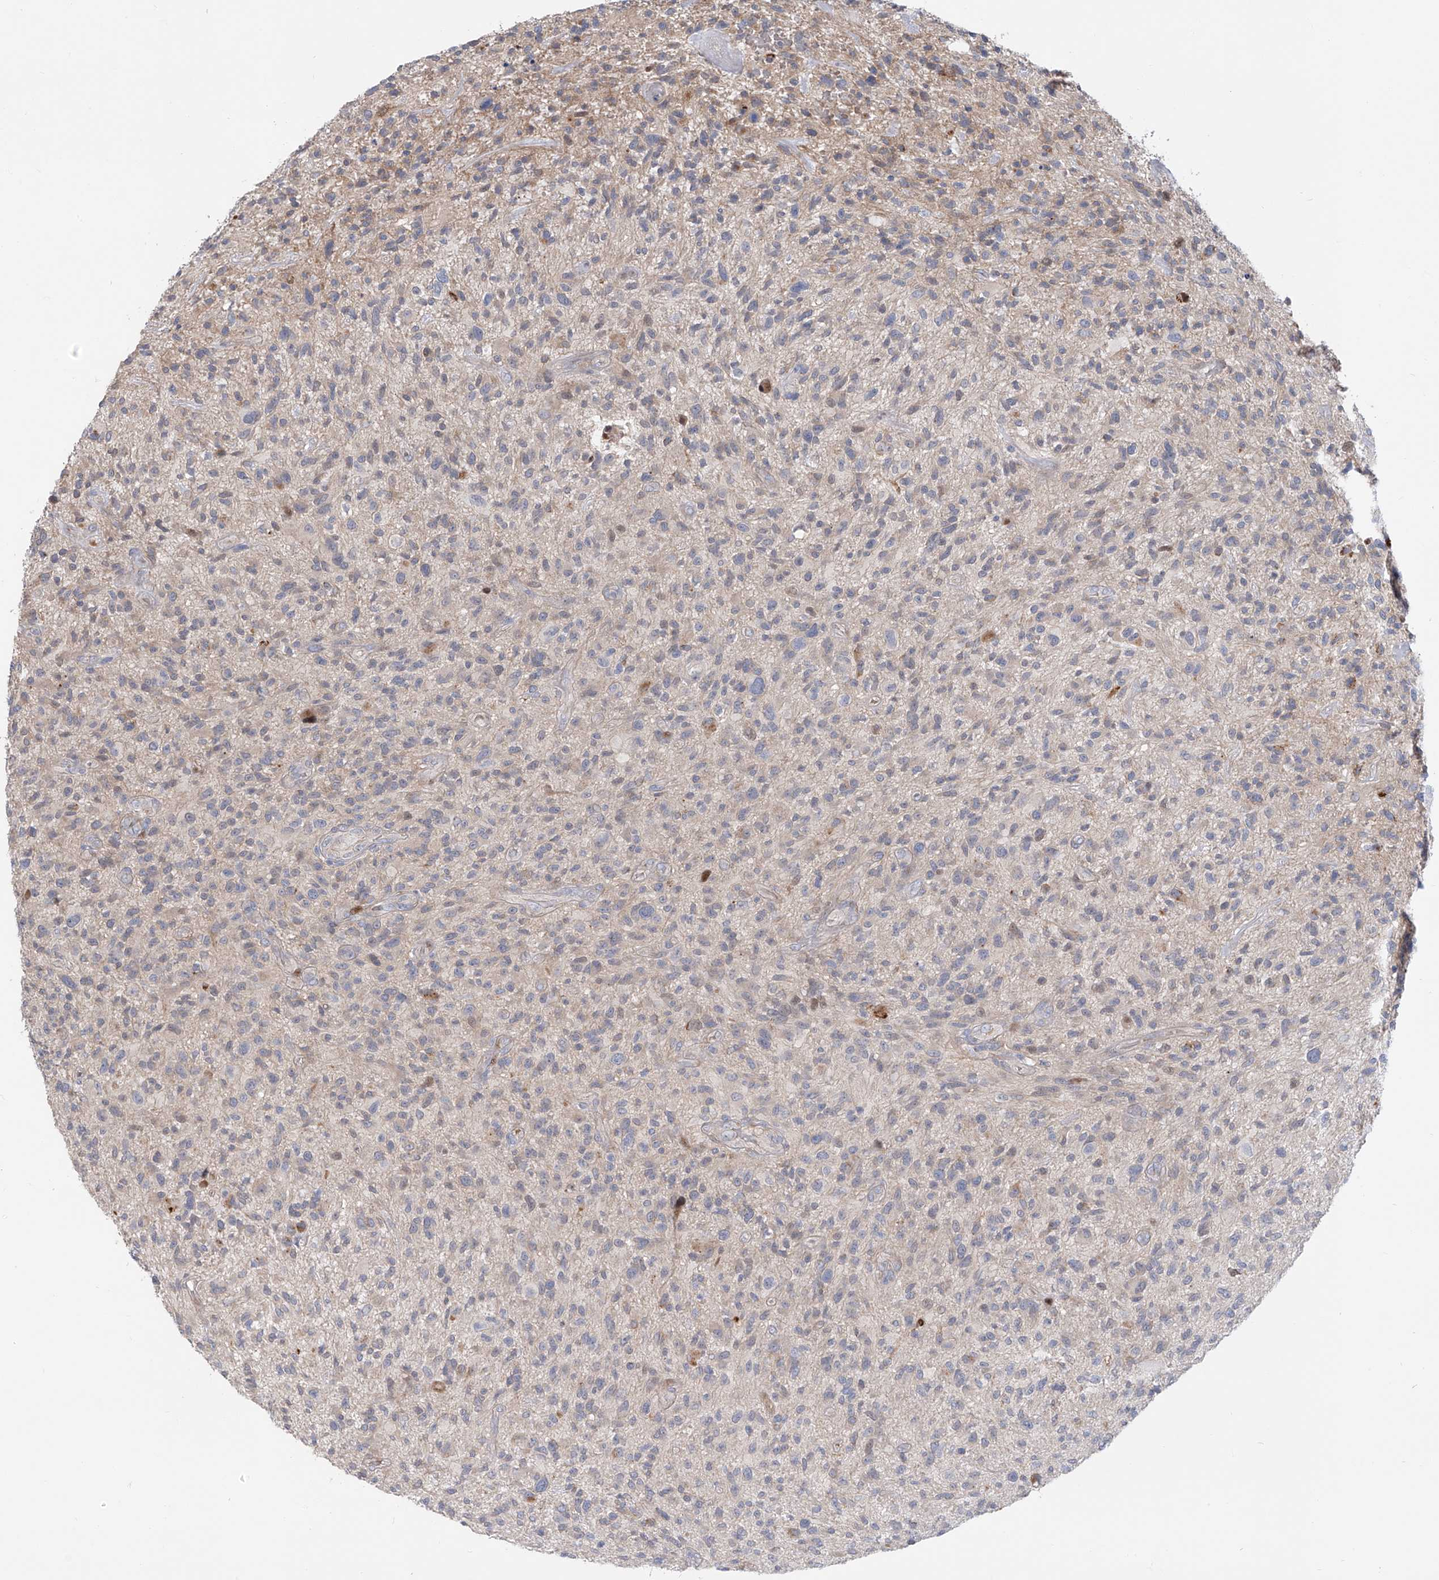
{"staining": {"intensity": "negative", "quantity": "none", "location": "none"}, "tissue": "glioma", "cell_type": "Tumor cells", "image_type": "cancer", "snomed": [{"axis": "morphology", "description": "Glioma, malignant, High grade"}, {"axis": "topography", "description": "Brain"}], "caption": "Human malignant glioma (high-grade) stained for a protein using immunohistochemistry exhibits no staining in tumor cells.", "gene": "LRRC1", "patient": {"sex": "male", "age": 47}}